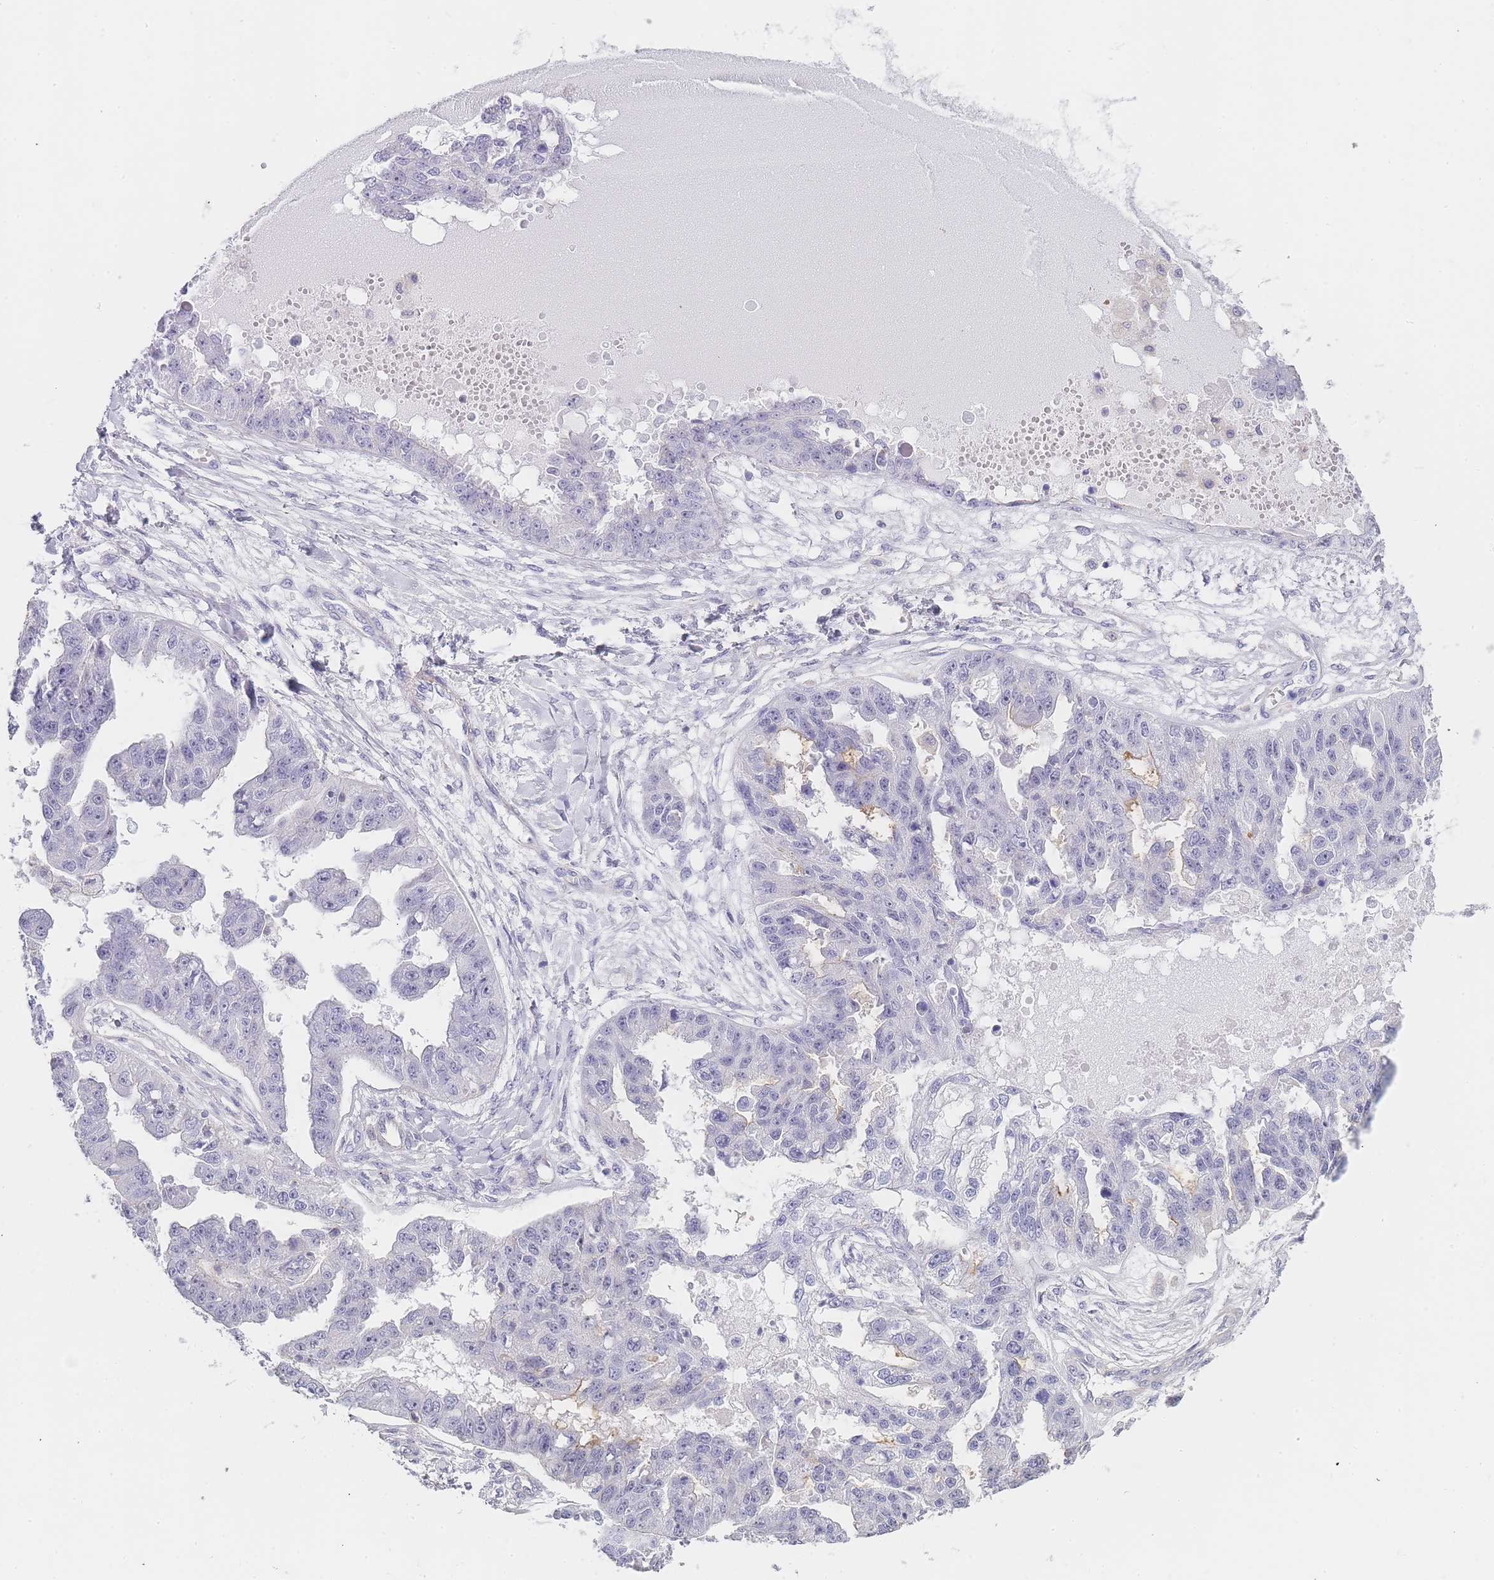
{"staining": {"intensity": "negative", "quantity": "none", "location": "none"}, "tissue": "ovarian cancer", "cell_type": "Tumor cells", "image_type": "cancer", "snomed": [{"axis": "morphology", "description": "Cystadenocarcinoma, serous, NOS"}, {"axis": "topography", "description": "Ovary"}], "caption": "A high-resolution micrograph shows IHC staining of ovarian cancer, which reveals no significant staining in tumor cells.", "gene": "NOP14", "patient": {"sex": "female", "age": 58}}